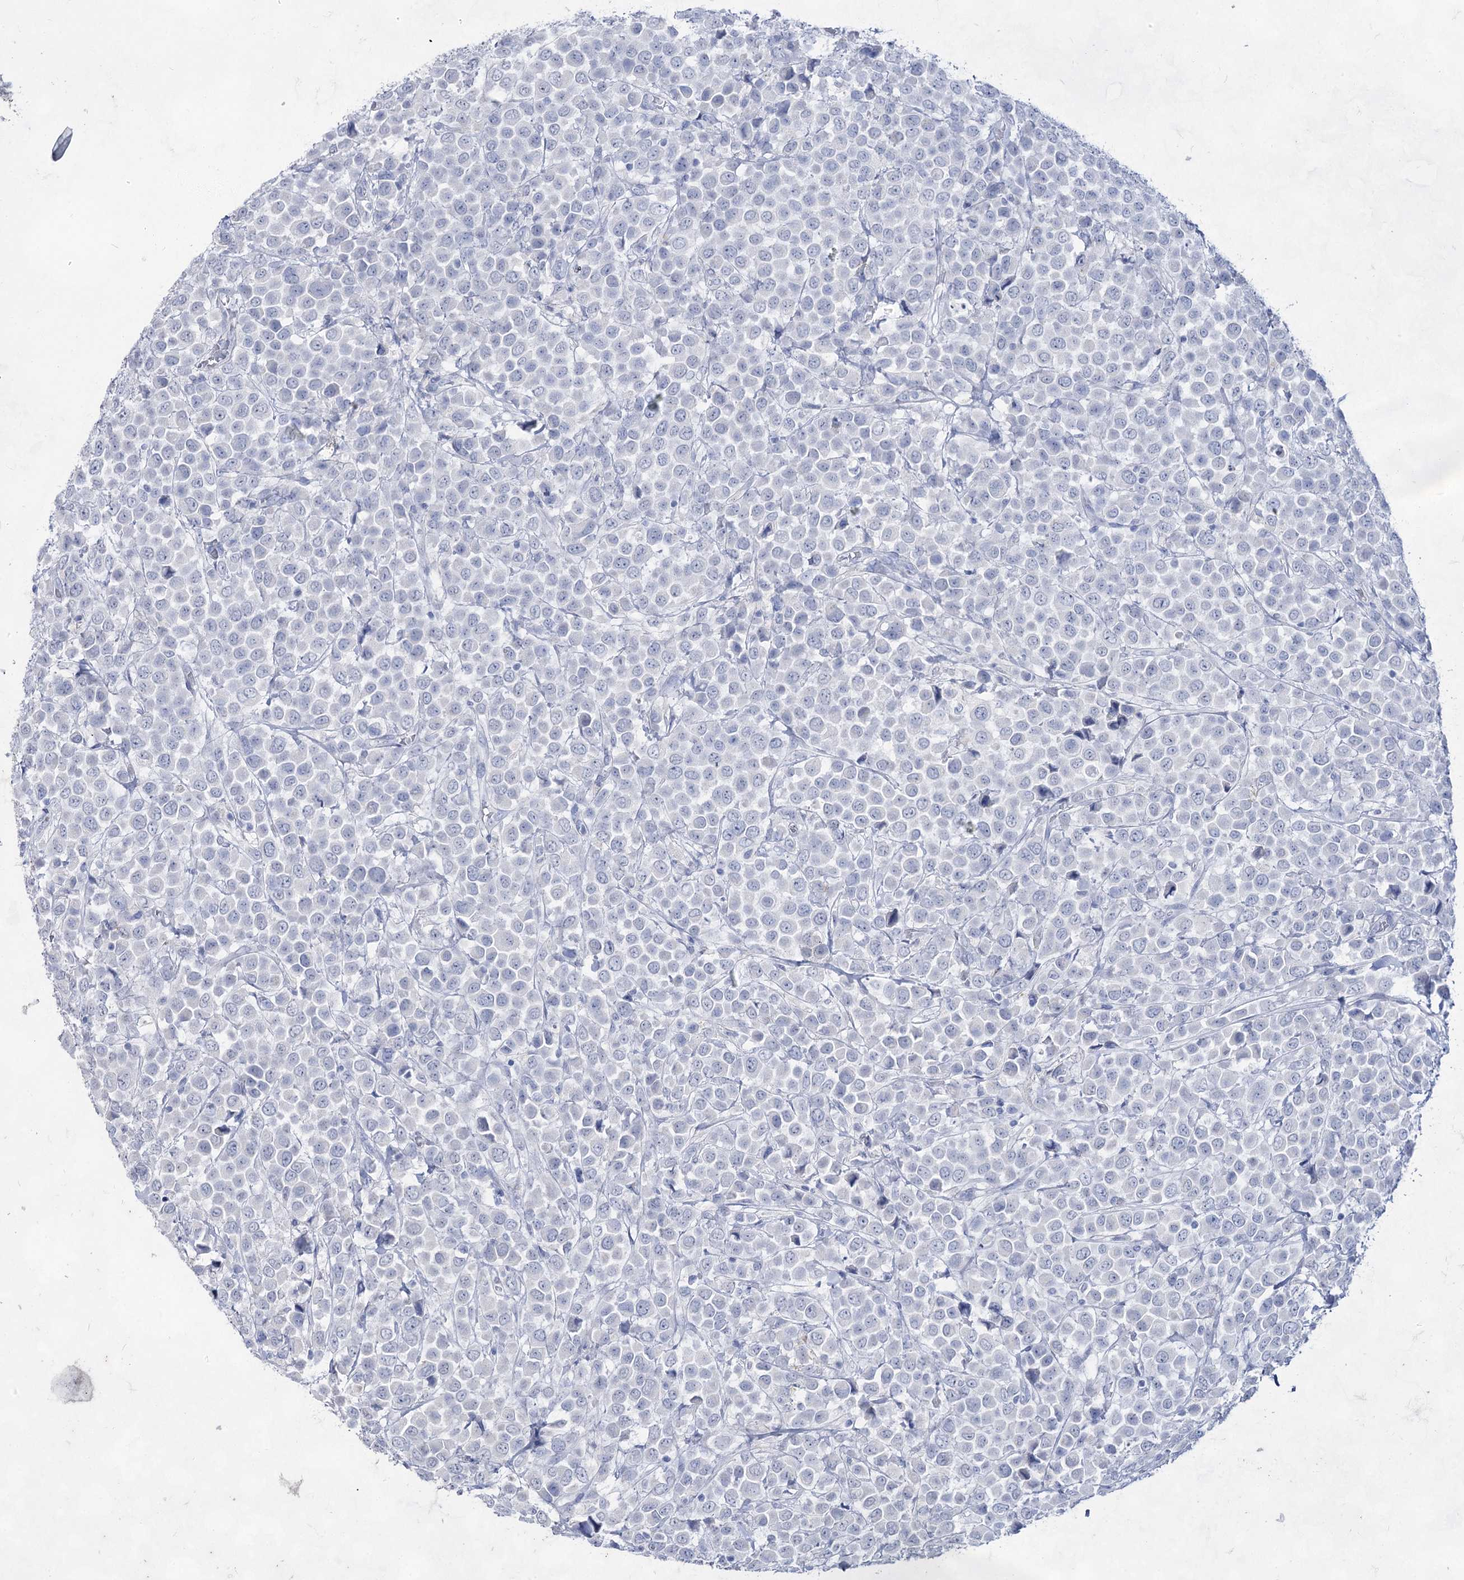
{"staining": {"intensity": "negative", "quantity": "none", "location": "none"}, "tissue": "breast cancer", "cell_type": "Tumor cells", "image_type": "cancer", "snomed": [{"axis": "morphology", "description": "Duct carcinoma"}, {"axis": "topography", "description": "Breast"}], "caption": "Tumor cells are negative for brown protein staining in breast cancer.", "gene": "ACRV1", "patient": {"sex": "female", "age": 61}}